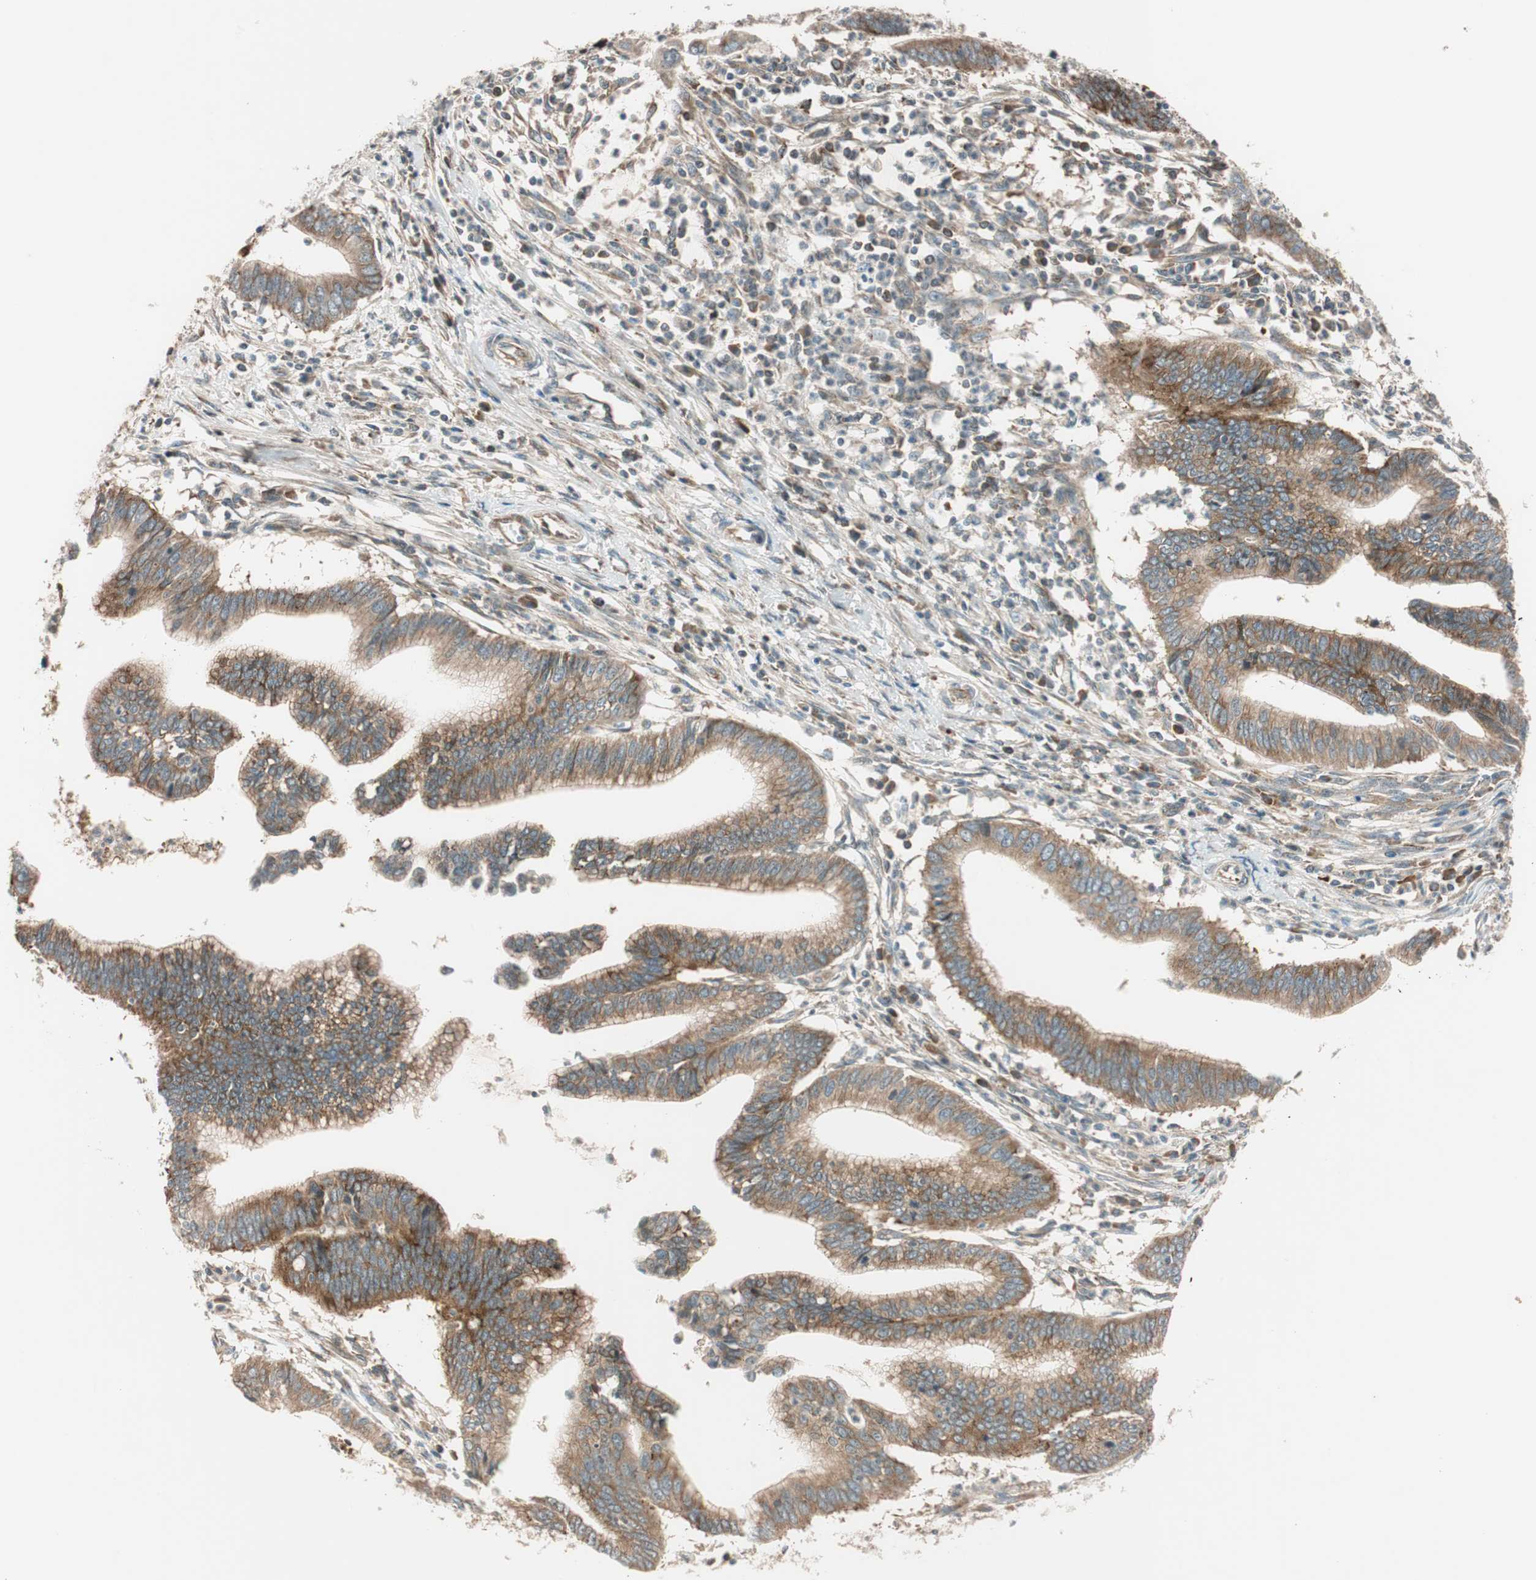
{"staining": {"intensity": "moderate", "quantity": ">75%", "location": "cytoplasmic/membranous"}, "tissue": "cervical cancer", "cell_type": "Tumor cells", "image_type": "cancer", "snomed": [{"axis": "morphology", "description": "Adenocarcinoma, NOS"}, {"axis": "topography", "description": "Cervix"}], "caption": "Immunohistochemical staining of cervical cancer exhibits medium levels of moderate cytoplasmic/membranous protein staining in about >75% of tumor cells. The staining was performed using DAB, with brown indicating positive protein expression. Nuclei are stained blue with hematoxylin.", "gene": "ABI1", "patient": {"sex": "female", "age": 36}}